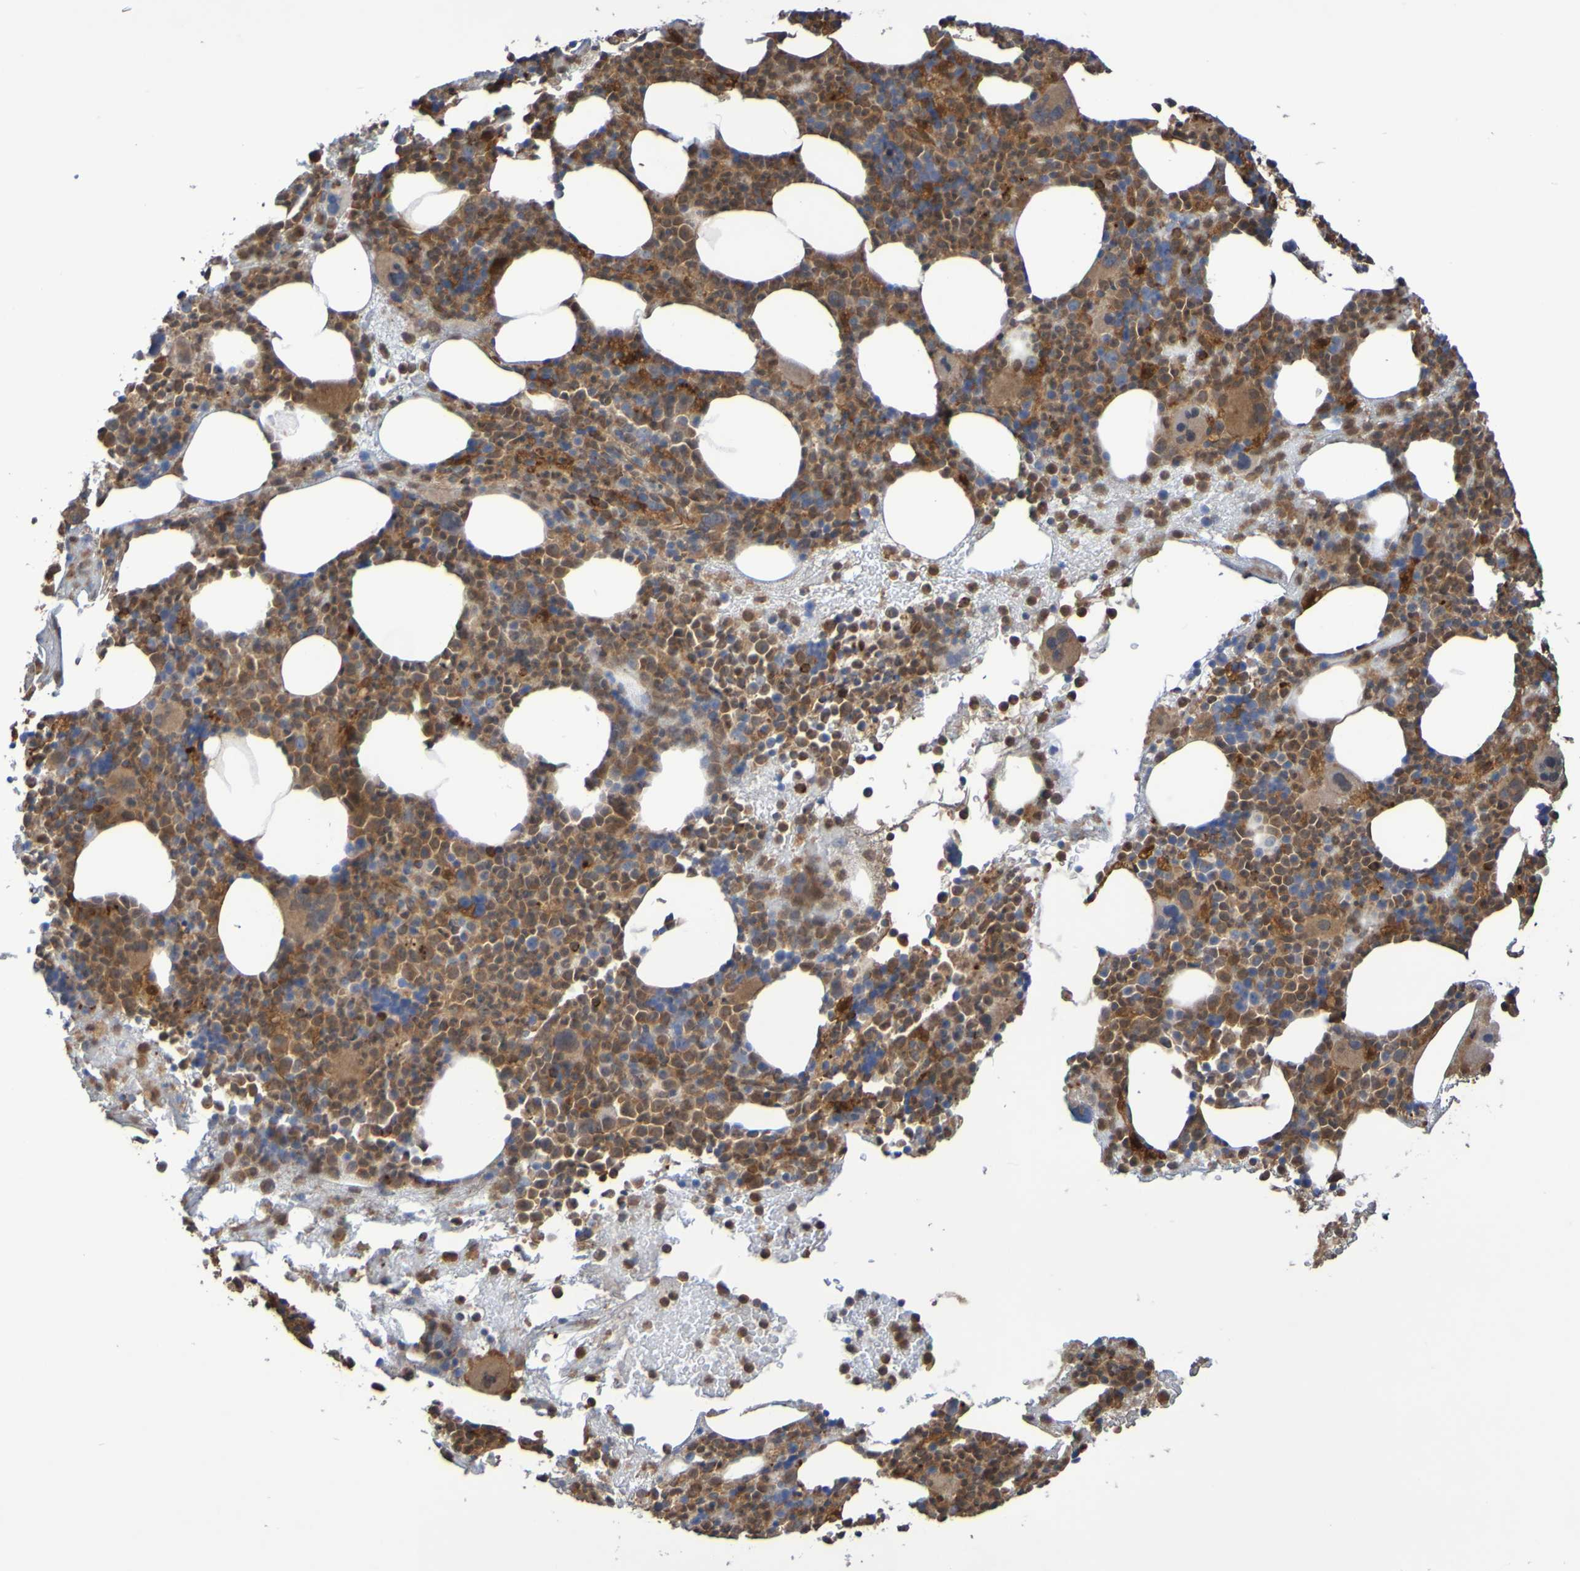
{"staining": {"intensity": "moderate", "quantity": ">75%", "location": "cytoplasmic/membranous"}, "tissue": "bone marrow", "cell_type": "Hematopoietic cells", "image_type": "normal", "snomed": [{"axis": "morphology", "description": "Normal tissue, NOS"}, {"axis": "morphology", "description": "Inflammation, NOS"}, {"axis": "topography", "description": "Bone marrow"}], "caption": "Bone marrow stained for a protein reveals moderate cytoplasmic/membranous positivity in hematopoietic cells. The staining was performed using DAB (3,3'-diaminobenzidine), with brown indicating positive protein expression. Nuclei are stained blue with hematoxylin.", "gene": "SERPINB6", "patient": {"sex": "male", "age": 73}}